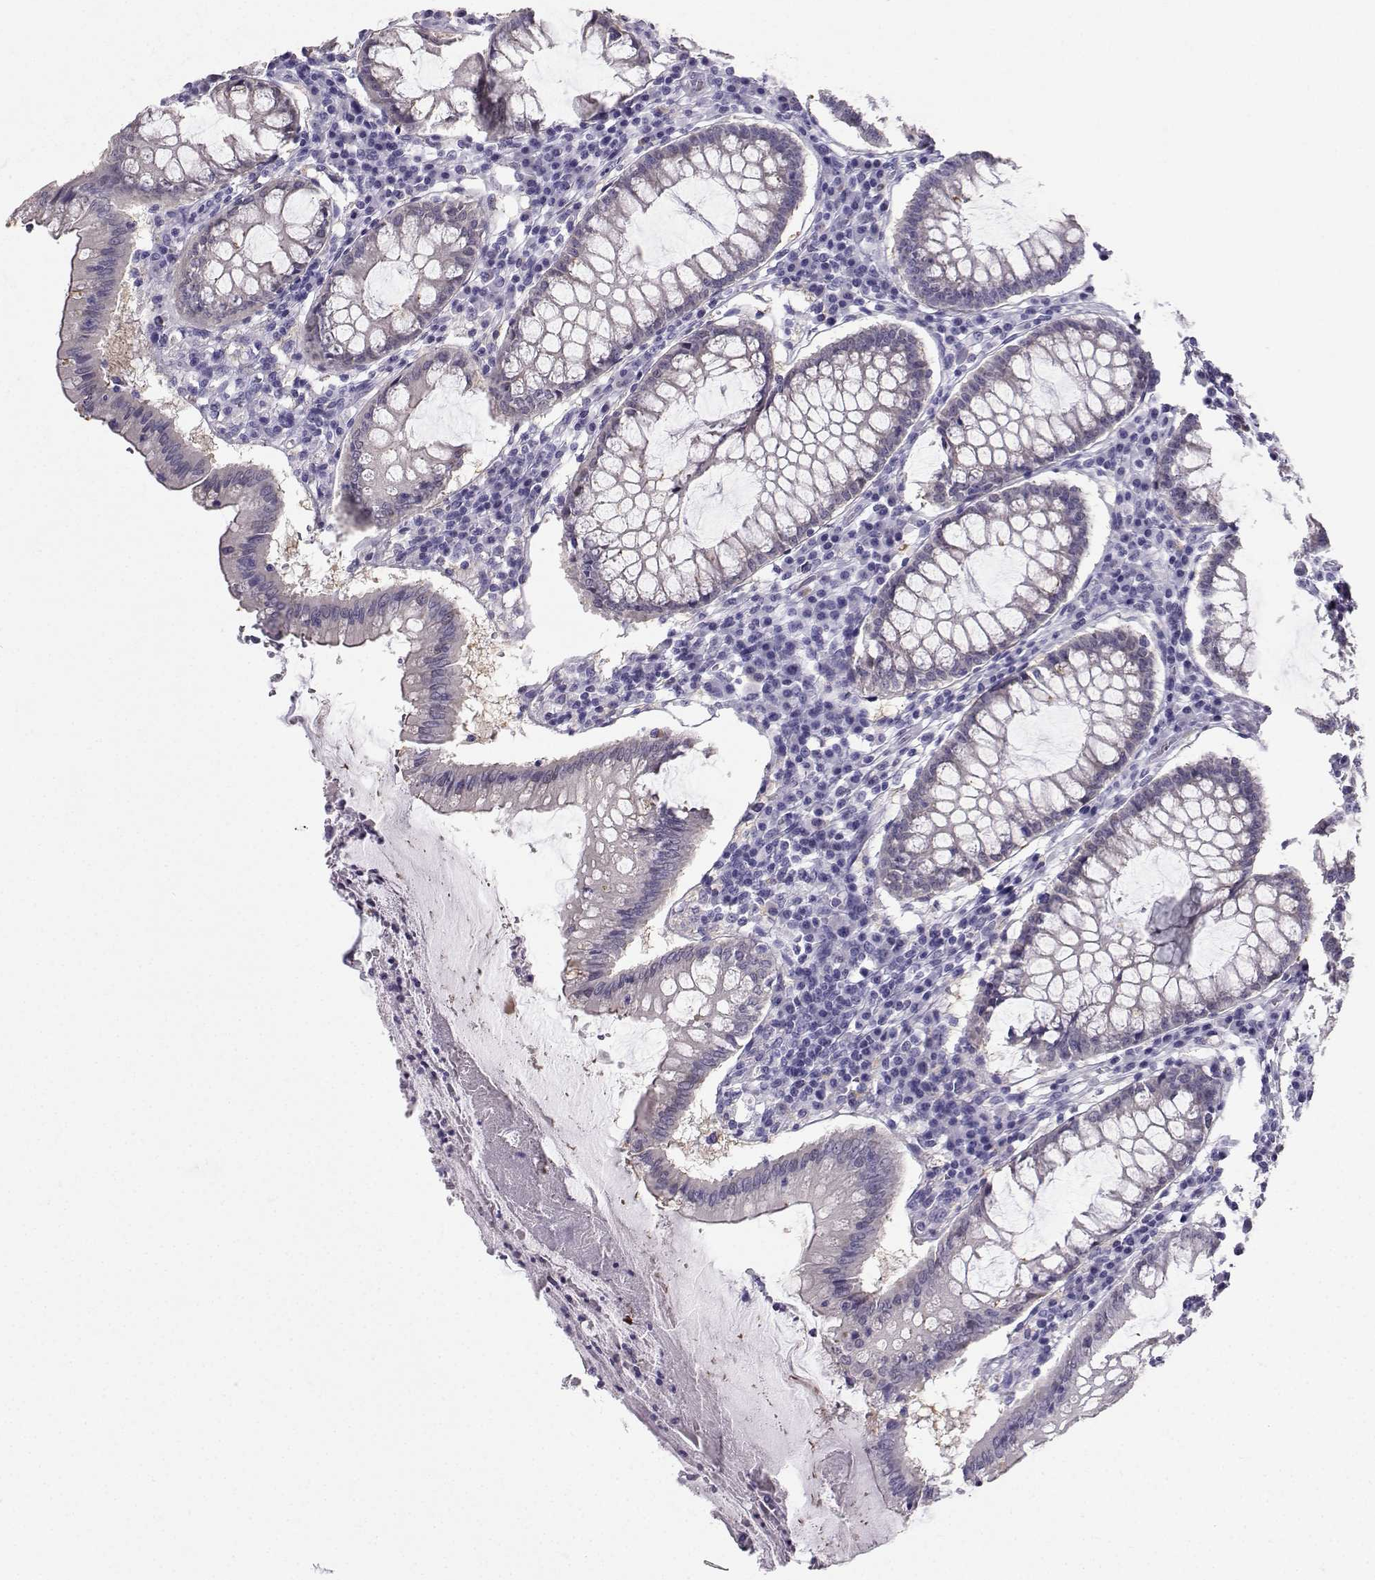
{"staining": {"intensity": "negative", "quantity": "none", "location": "none"}, "tissue": "colorectal cancer", "cell_type": "Tumor cells", "image_type": "cancer", "snomed": [{"axis": "morphology", "description": "Adenocarcinoma, NOS"}, {"axis": "topography", "description": "Colon"}], "caption": "Immunohistochemistry (IHC) of human adenocarcinoma (colorectal) shows no positivity in tumor cells. (DAB (3,3'-diaminobenzidine) immunohistochemistry (IHC), high magnification).", "gene": "IQCD", "patient": {"sex": "female", "age": 70}}